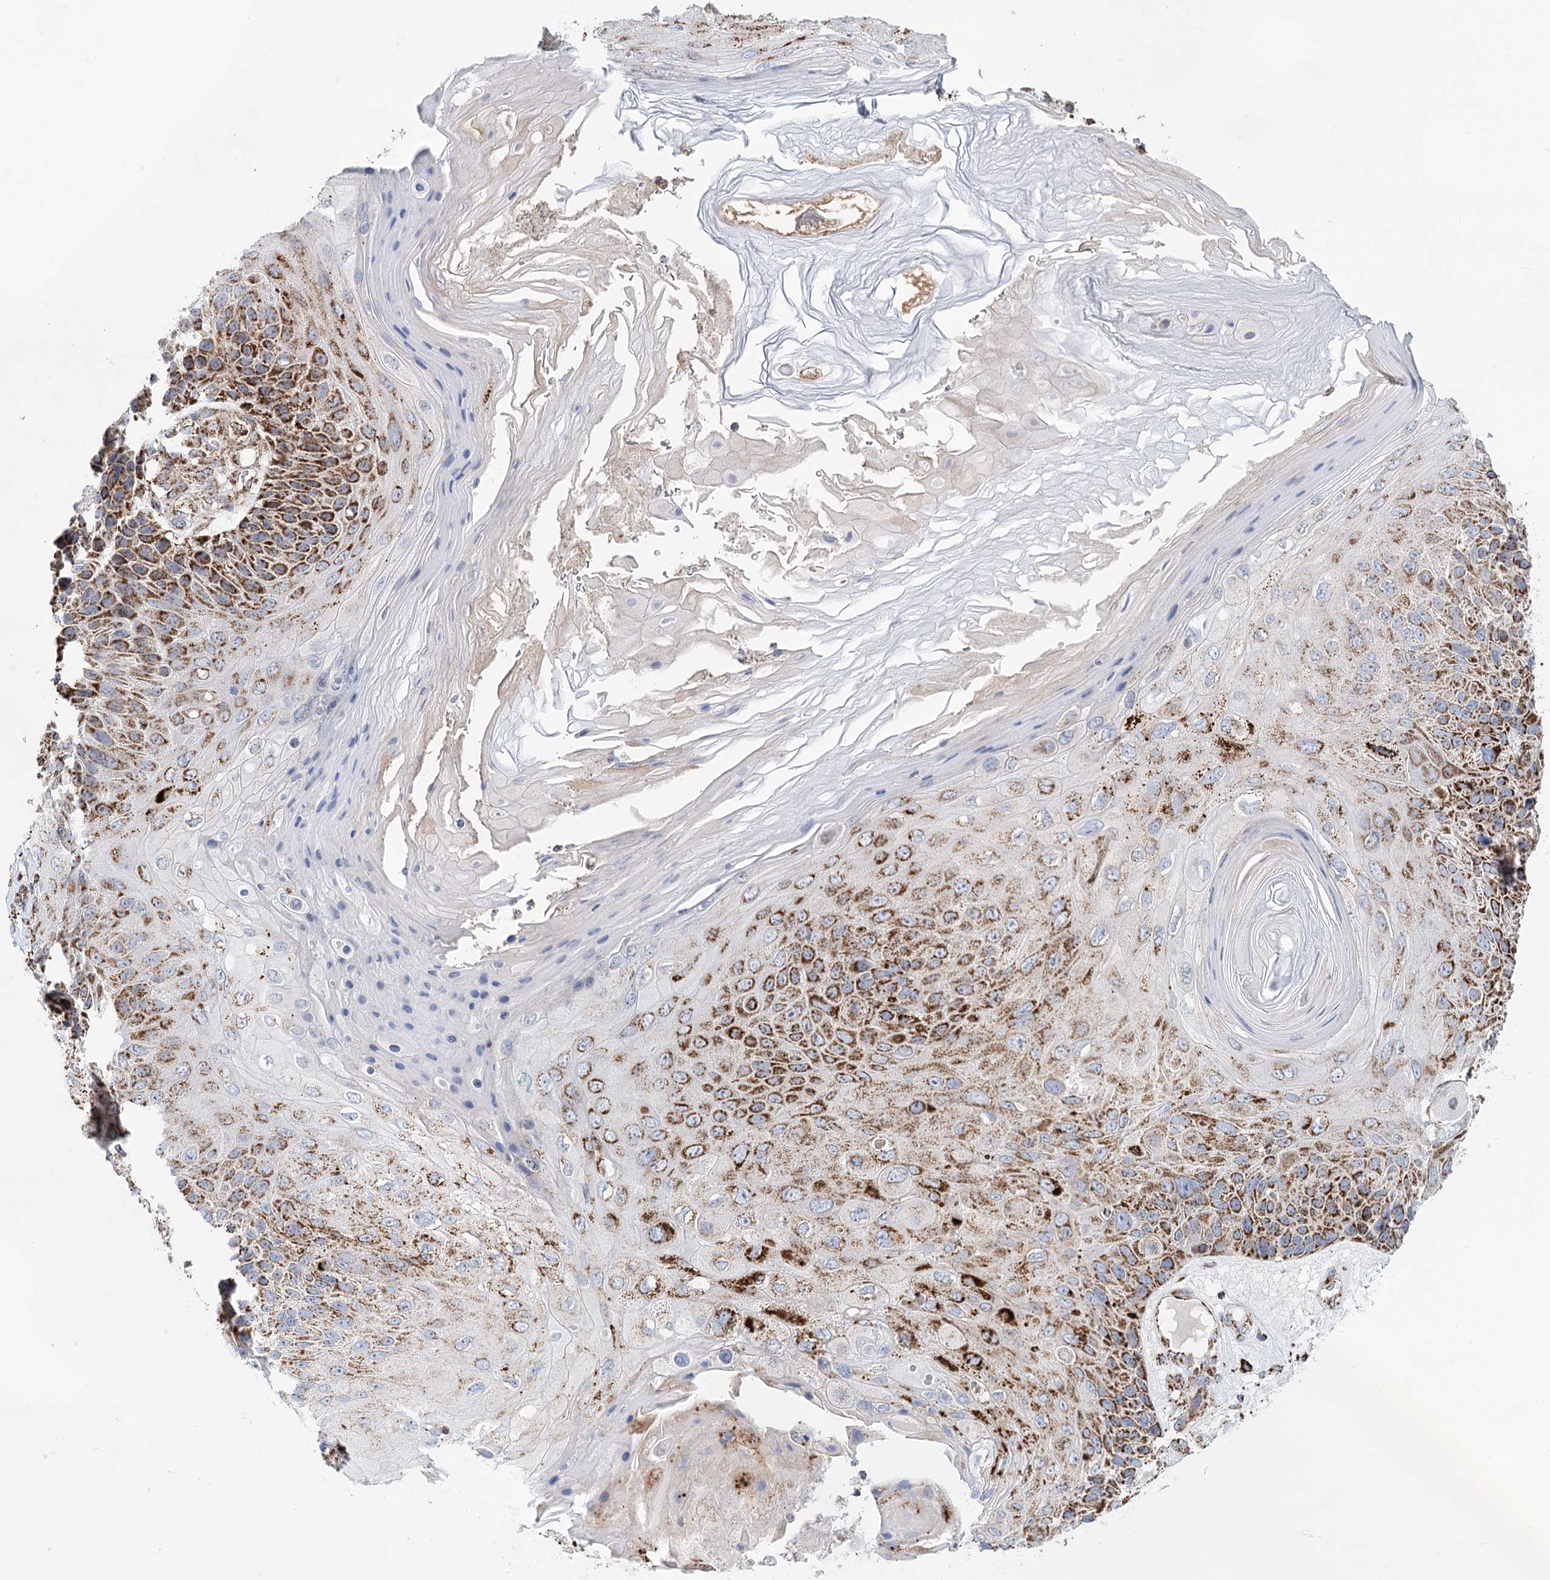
{"staining": {"intensity": "strong", "quantity": ">75%", "location": "cytoplasmic/membranous"}, "tissue": "skin cancer", "cell_type": "Tumor cells", "image_type": "cancer", "snomed": [{"axis": "morphology", "description": "Squamous cell carcinoma, NOS"}, {"axis": "topography", "description": "Skin"}], "caption": "Squamous cell carcinoma (skin) stained with DAB (3,3'-diaminobenzidine) immunohistochemistry displays high levels of strong cytoplasmic/membranous expression in about >75% of tumor cells.", "gene": "NADK2", "patient": {"sex": "female", "age": 88}}